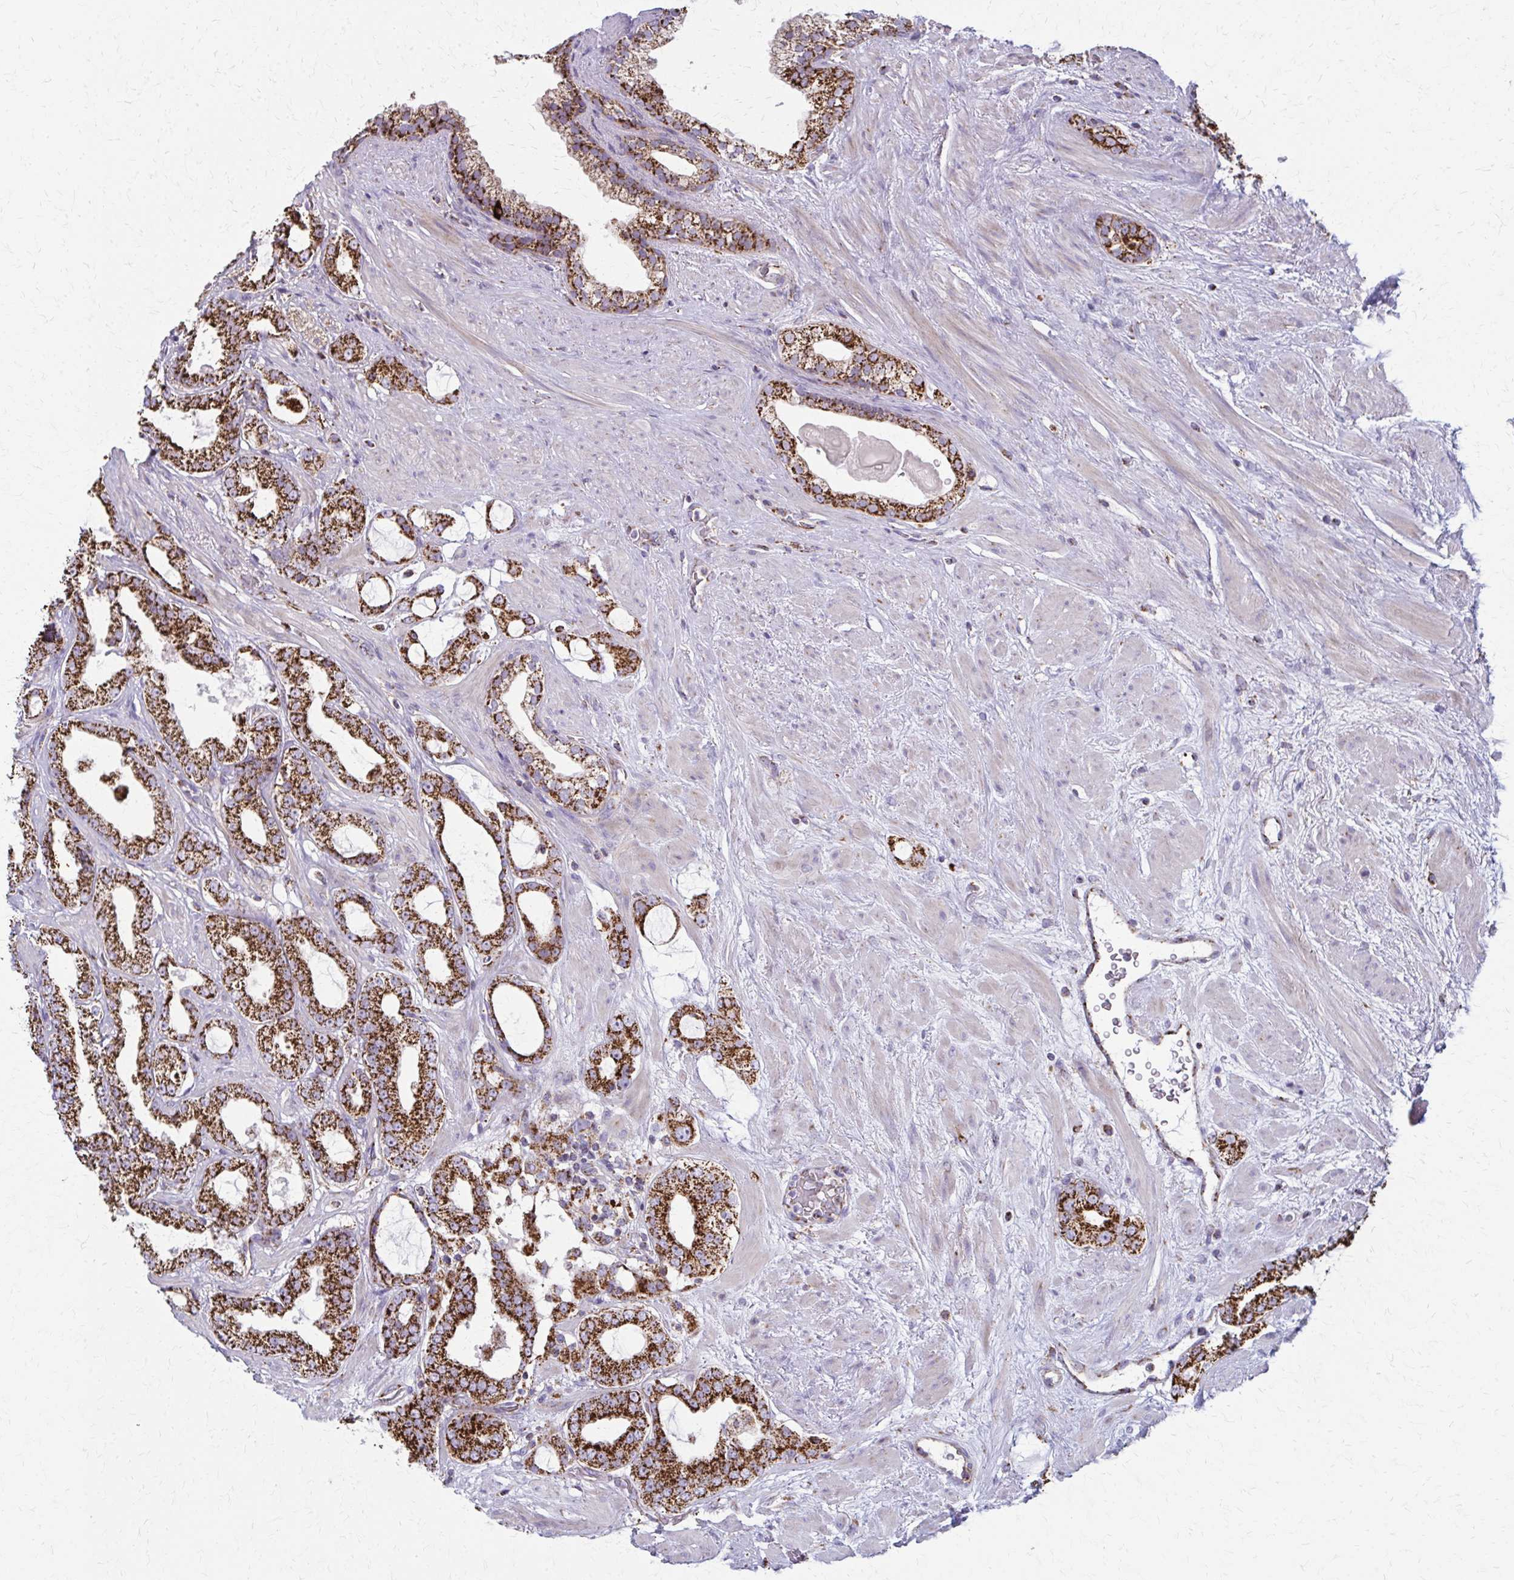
{"staining": {"intensity": "strong", "quantity": ">75%", "location": "cytoplasmic/membranous"}, "tissue": "prostate cancer", "cell_type": "Tumor cells", "image_type": "cancer", "snomed": [{"axis": "morphology", "description": "Adenocarcinoma, High grade"}, {"axis": "topography", "description": "Prostate"}], "caption": "Prostate adenocarcinoma (high-grade) tissue displays strong cytoplasmic/membranous staining in about >75% of tumor cells, visualized by immunohistochemistry. (Stains: DAB in brown, nuclei in blue, Microscopy: brightfield microscopy at high magnification).", "gene": "TVP23A", "patient": {"sex": "male", "age": 65}}